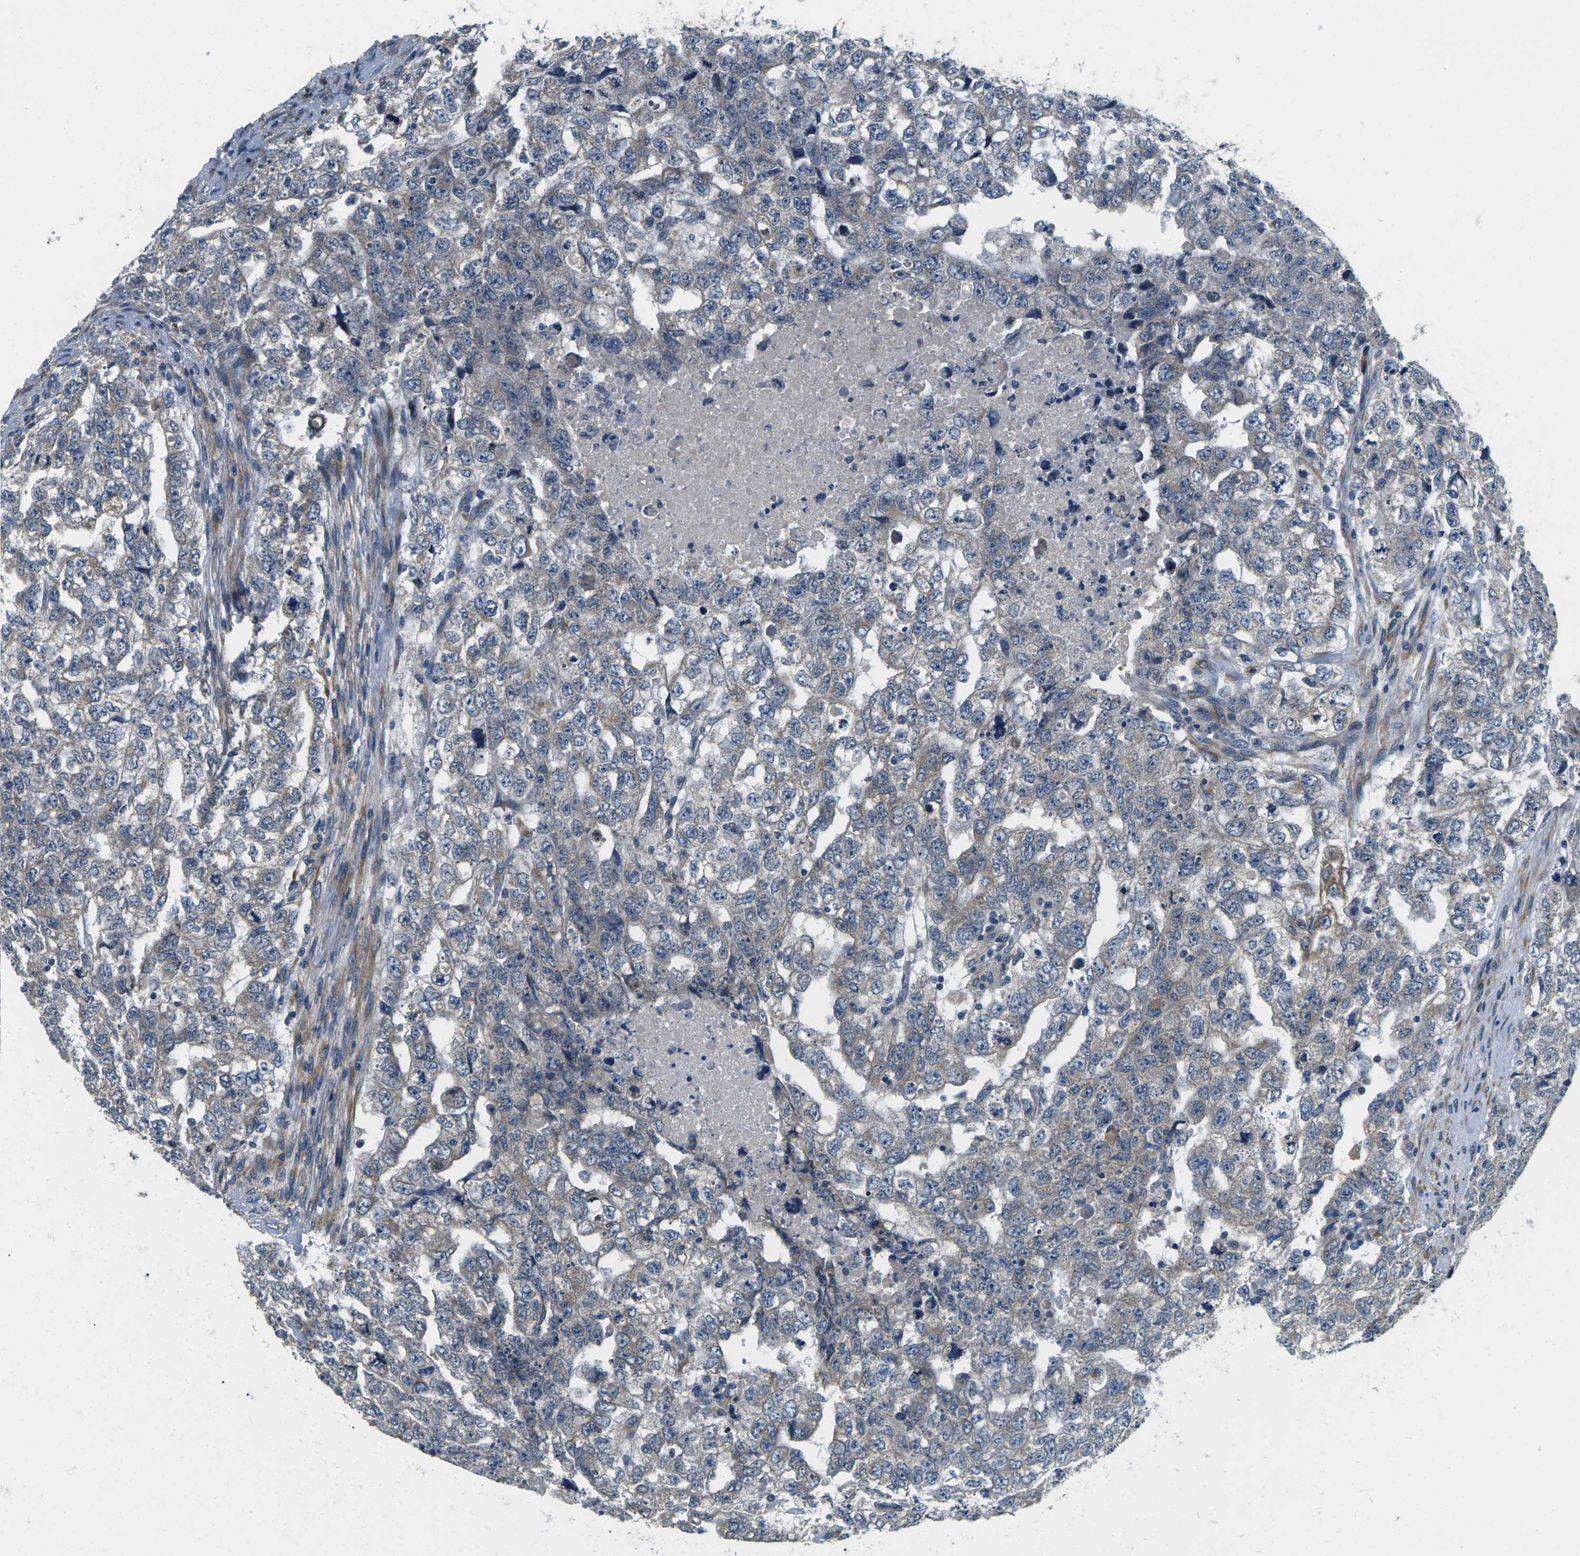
{"staining": {"intensity": "negative", "quantity": "none", "location": "none"}, "tissue": "testis cancer", "cell_type": "Tumor cells", "image_type": "cancer", "snomed": [{"axis": "morphology", "description": "Carcinoma, Embryonal, NOS"}, {"axis": "topography", "description": "Testis"}], "caption": "High magnification brightfield microscopy of testis cancer (embryonal carcinoma) stained with DAB (3,3'-diaminobenzidine) (brown) and counterstained with hematoxylin (blue): tumor cells show no significant staining.", "gene": "ERGIC3", "patient": {"sex": "male", "age": 36}}